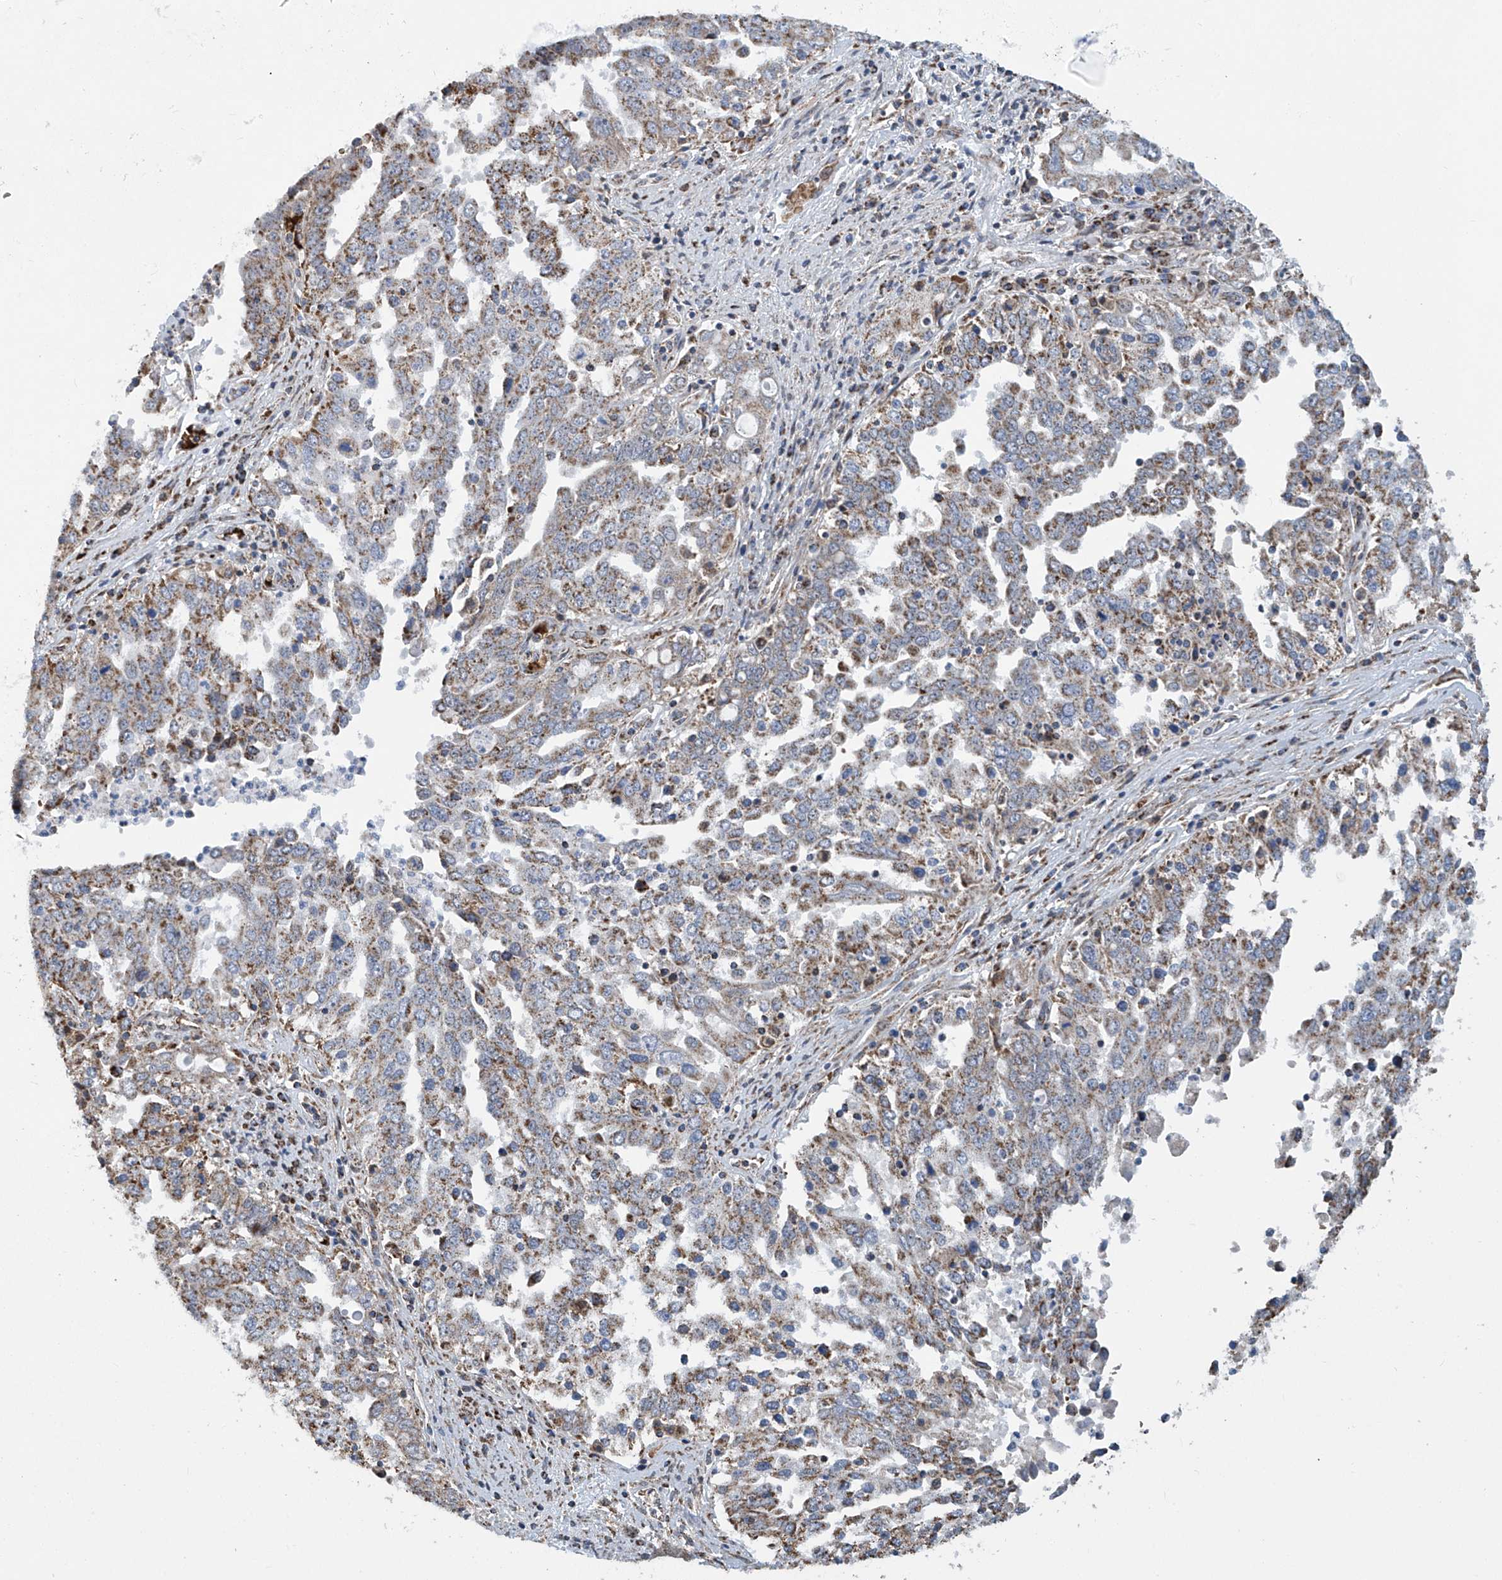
{"staining": {"intensity": "moderate", "quantity": ">75%", "location": "cytoplasmic/membranous"}, "tissue": "ovarian cancer", "cell_type": "Tumor cells", "image_type": "cancer", "snomed": [{"axis": "morphology", "description": "Carcinoma, endometroid"}, {"axis": "topography", "description": "Ovary"}], "caption": "Immunohistochemistry (IHC) histopathology image of neoplastic tissue: human ovarian endometroid carcinoma stained using immunohistochemistry (IHC) reveals medium levels of moderate protein expression localized specifically in the cytoplasmic/membranous of tumor cells, appearing as a cytoplasmic/membranous brown color.", "gene": "COMMD1", "patient": {"sex": "female", "age": 62}}